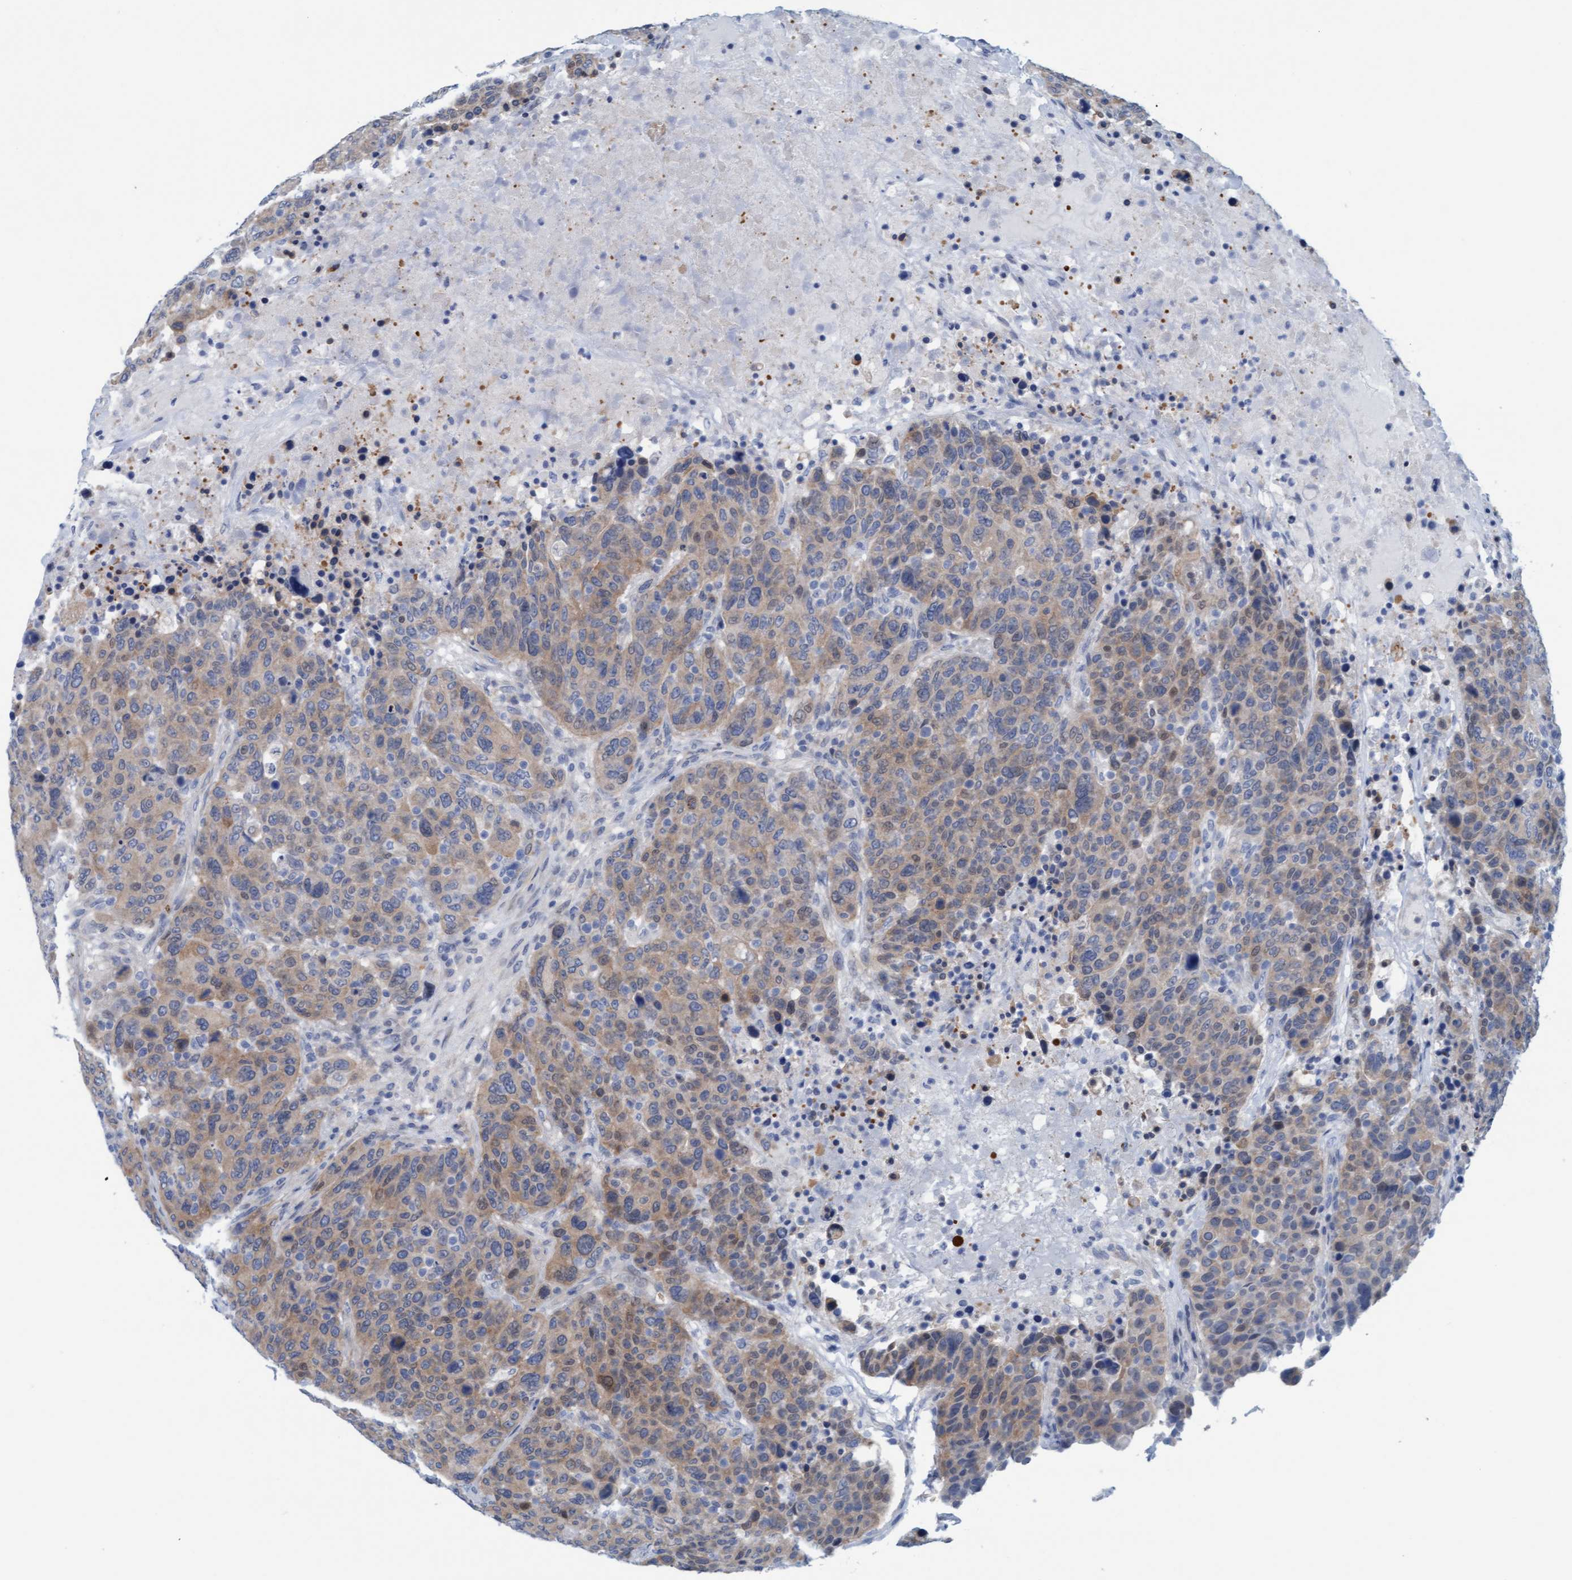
{"staining": {"intensity": "moderate", "quantity": "25%-75%", "location": "cytoplasmic/membranous"}, "tissue": "breast cancer", "cell_type": "Tumor cells", "image_type": "cancer", "snomed": [{"axis": "morphology", "description": "Duct carcinoma"}, {"axis": "topography", "description": "Breast"}], "caption": "Approximately 25%-75% of tumor cells in infiltrating ductal carcinoma (breast) reveal moderate cytoplasmic/membranous protein expression as visualized by brown immunohistochemical staining.", "gene": "P2RX5", "patient": {"sex": "female", "age": 37}}